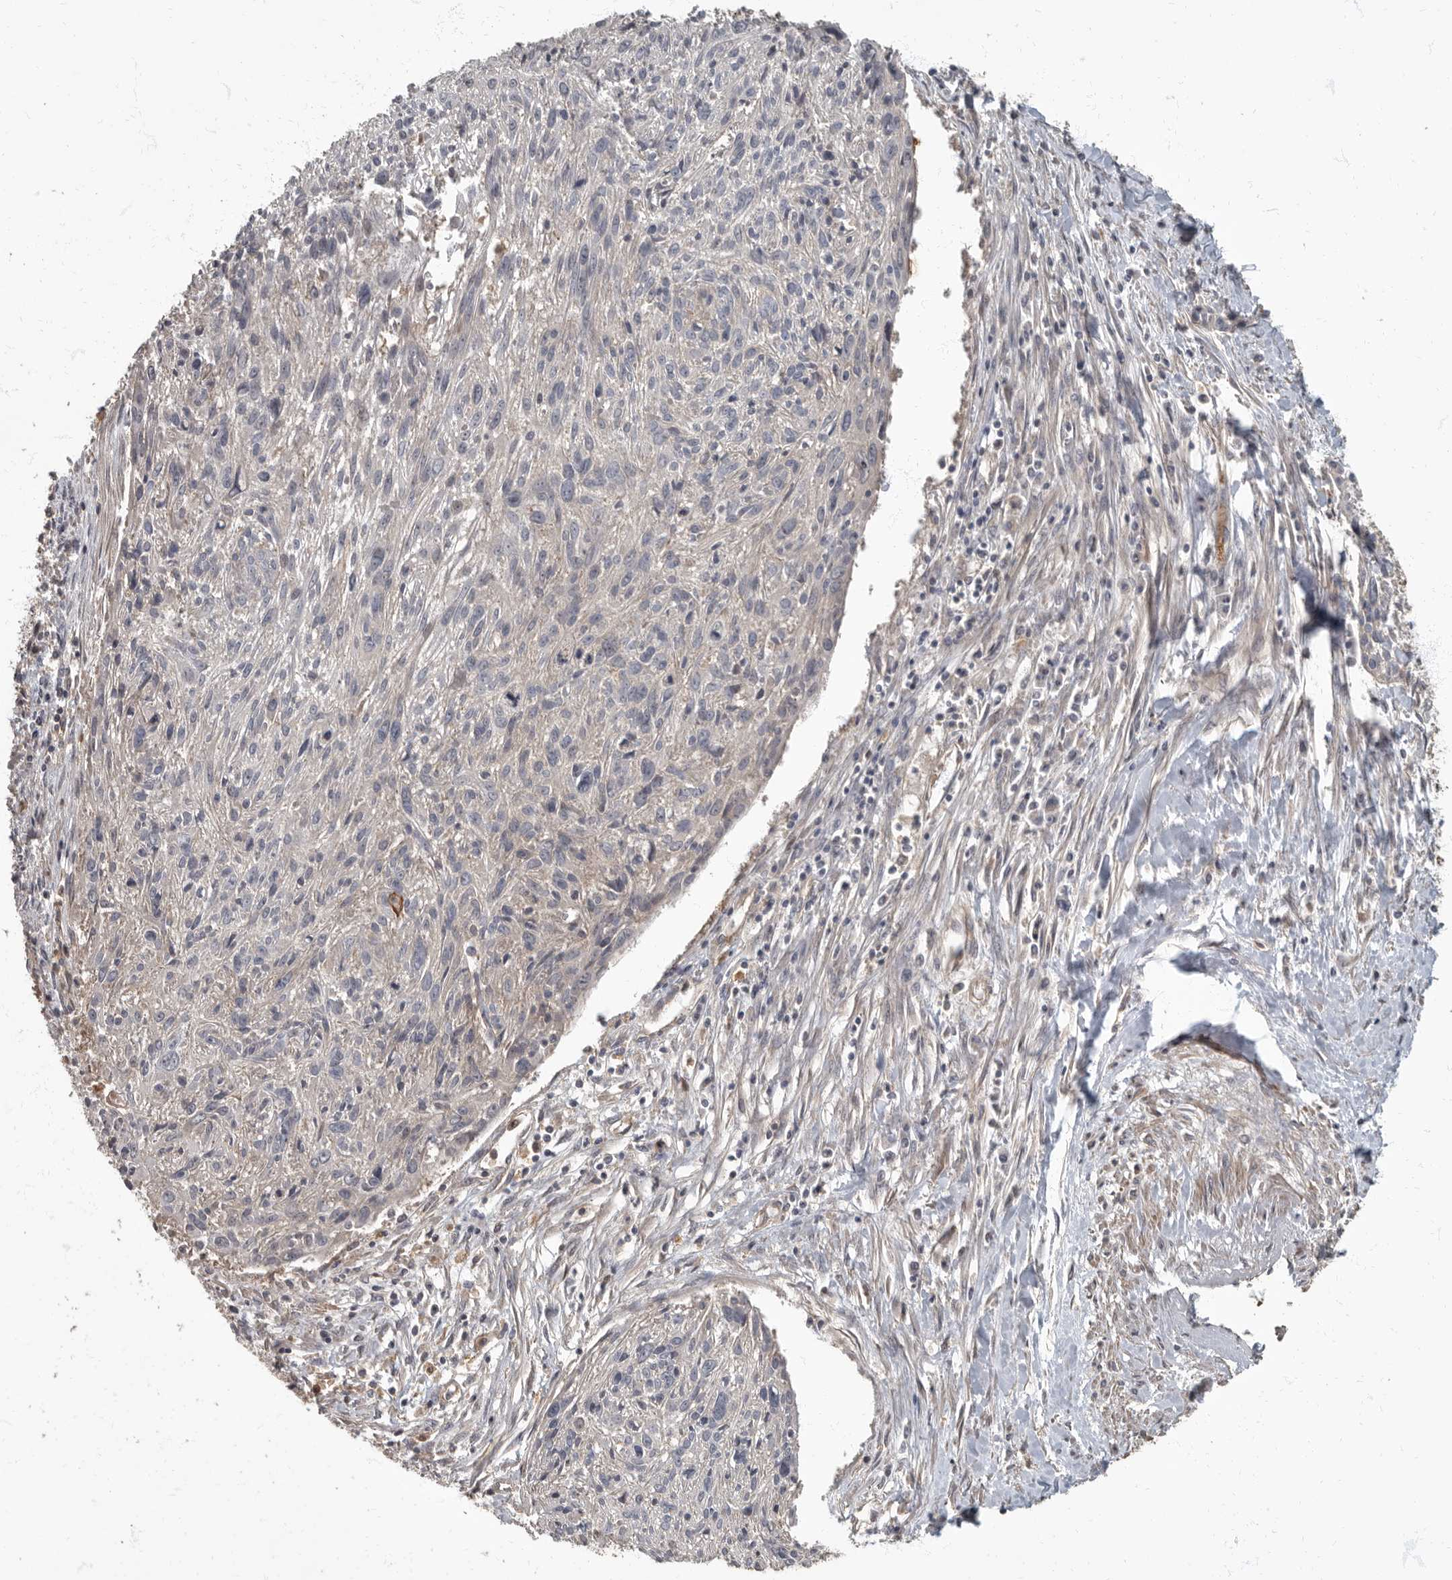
{"staining": {"intensity": "negative", "quantity": "none", "location": "none"}, "tissue": "cervical cancer", "cell_type": "Tumor cells", "image_type": "cancer", "snomed": [{"axis": "morphology", "description": "Squamous cell carcinoma, NOS"}, {"axis": "topography", "description": "Cervix"}], "caption": "There is no significant staining in tumor cells of cervical cancer.", "gene": "DAAM1", "patient": {"sex": "female", "age": 51}}